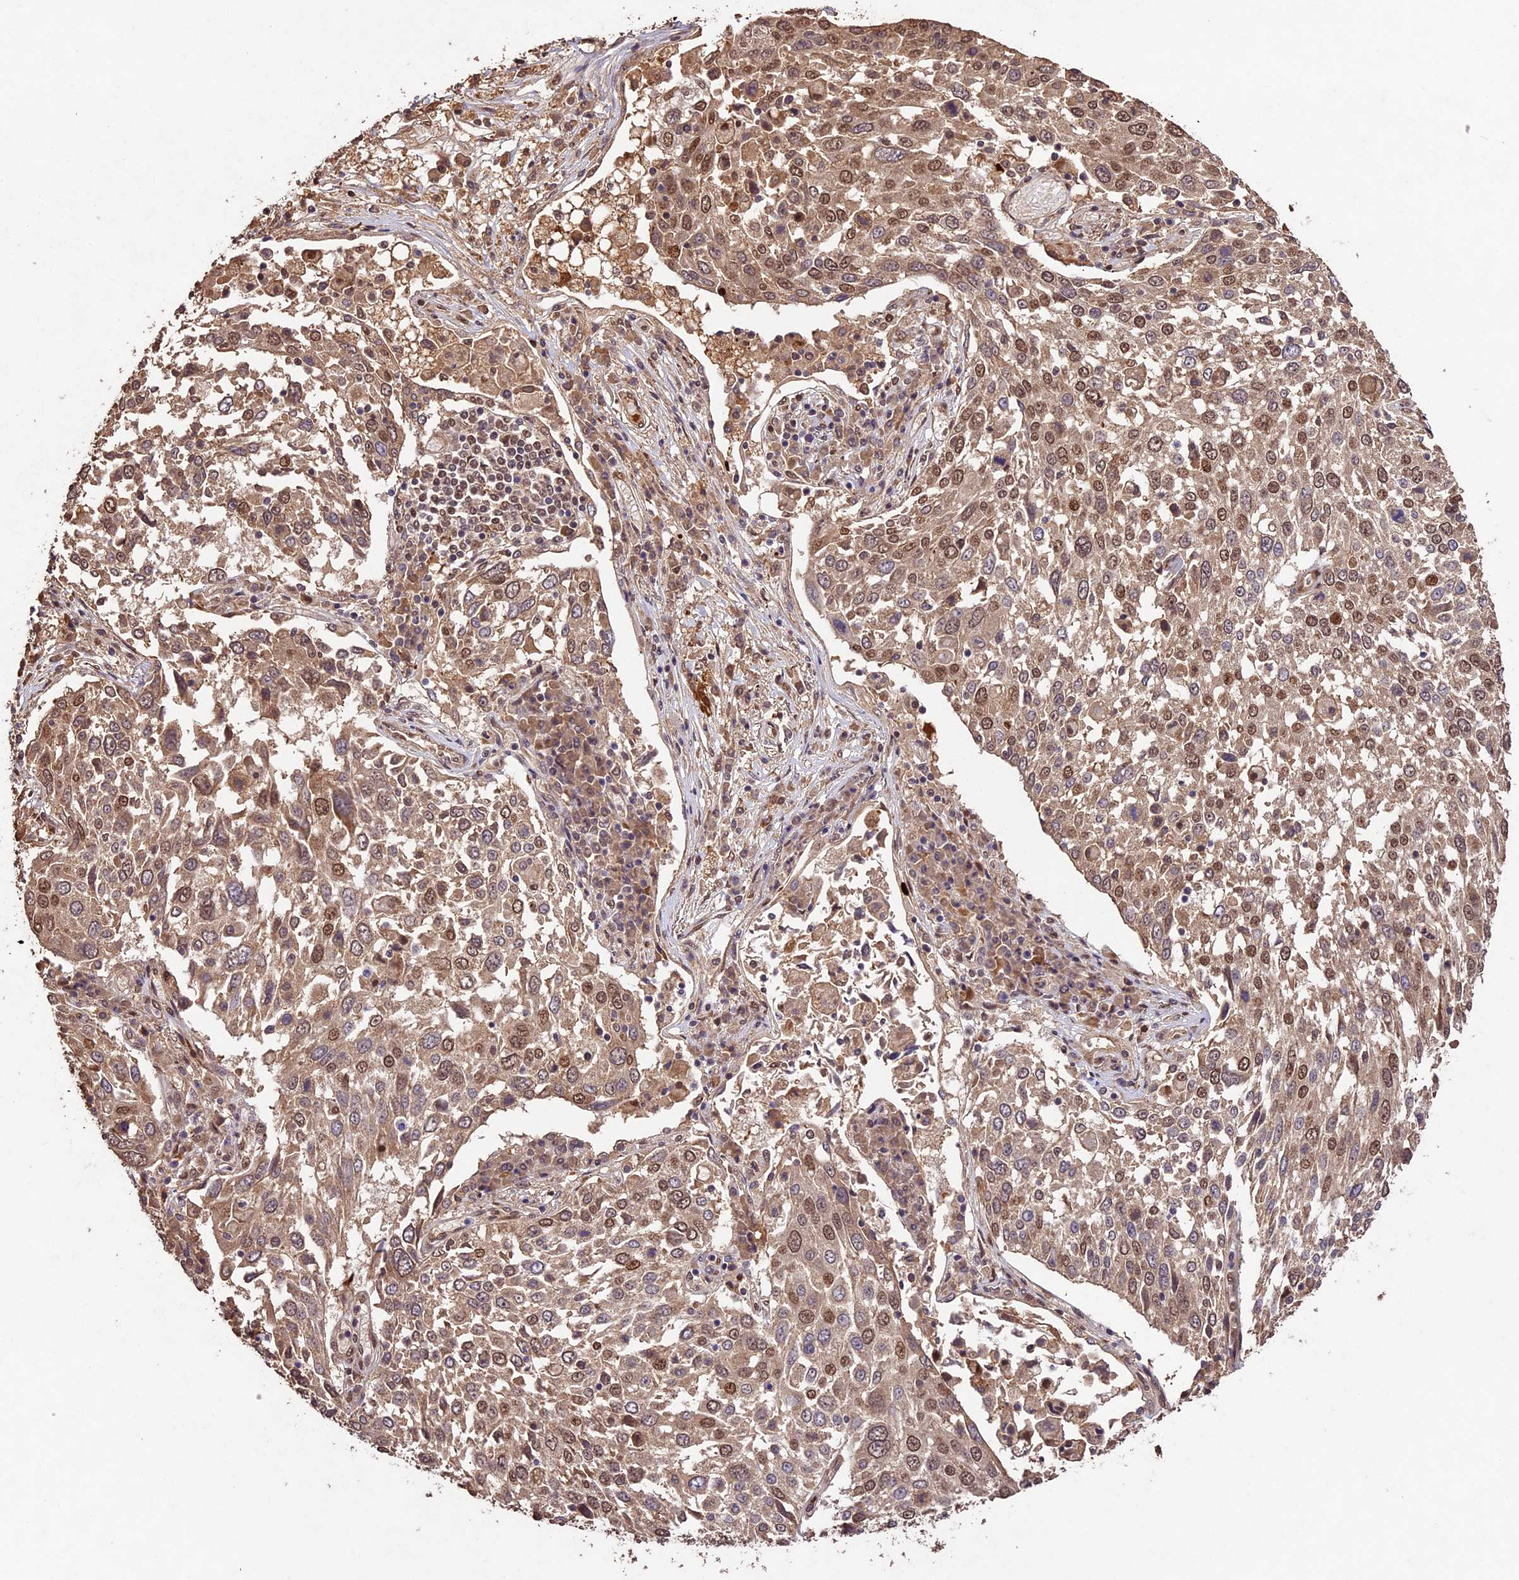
{"staining": {"intensity": "moderate", "quantity": ">75%", "location": "cytoplasmic/membranous,nuclear"}, "tissue": "lung cancer", "cell_type": "Tumor cells", "image_type": "cancer", "snomed": [{"axis": "morphology", "description": "Squamous cell carcinoma, NOS"}, {"axis": "topography", "description": "Lung"}], "caption": "Immunohistochemical staining of lung squamous cell carcinoma demonstrates medium levels of moderate cytoplasmic/membranous and nuclear staining in approximately >75% of tumor cells.", "gene": "CDKN2AIP", "patient": {"sex": "male", "age": 65}}